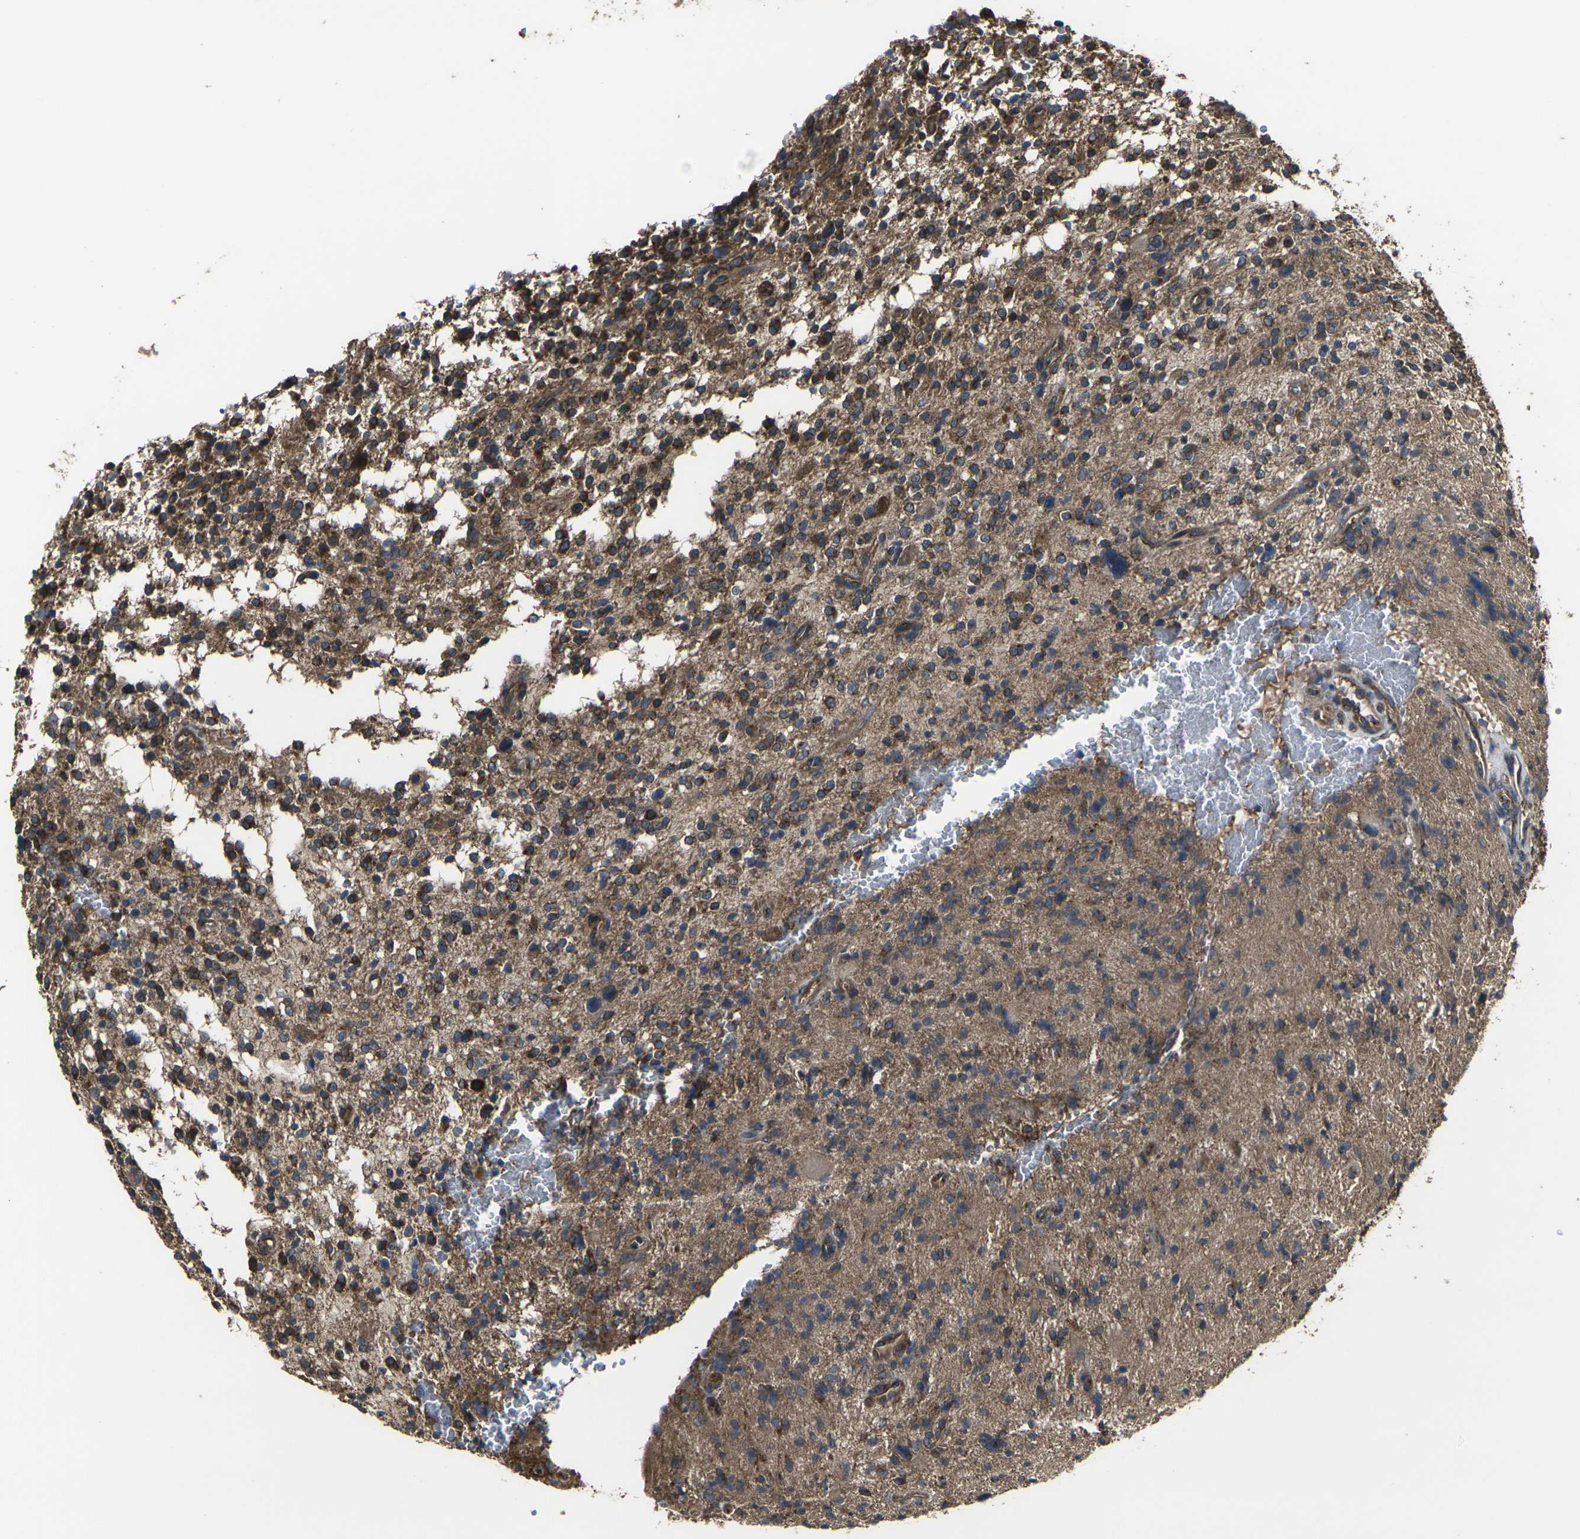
{"staining": {"intensity": "weak", "quantity": ">75%", "location": "cytoplasmic/membranous"}, "tissue": "glioma", "cell_type": "Tumor cells", "image_type": "cancer", "snomed": [{"axis": "morphology", "description": "Glioma, malignant, High grade"}, {"axis": "topography", "description": "Brain"}], "caption": "Human malignant glioma (high-grade) stained for a protein (brown) displays weak cytoplasmic/membranous positive positivity in about >75% of tumor cells.", "gene": "PRKACB", "patient": {"sex": "male", "age": 48}}